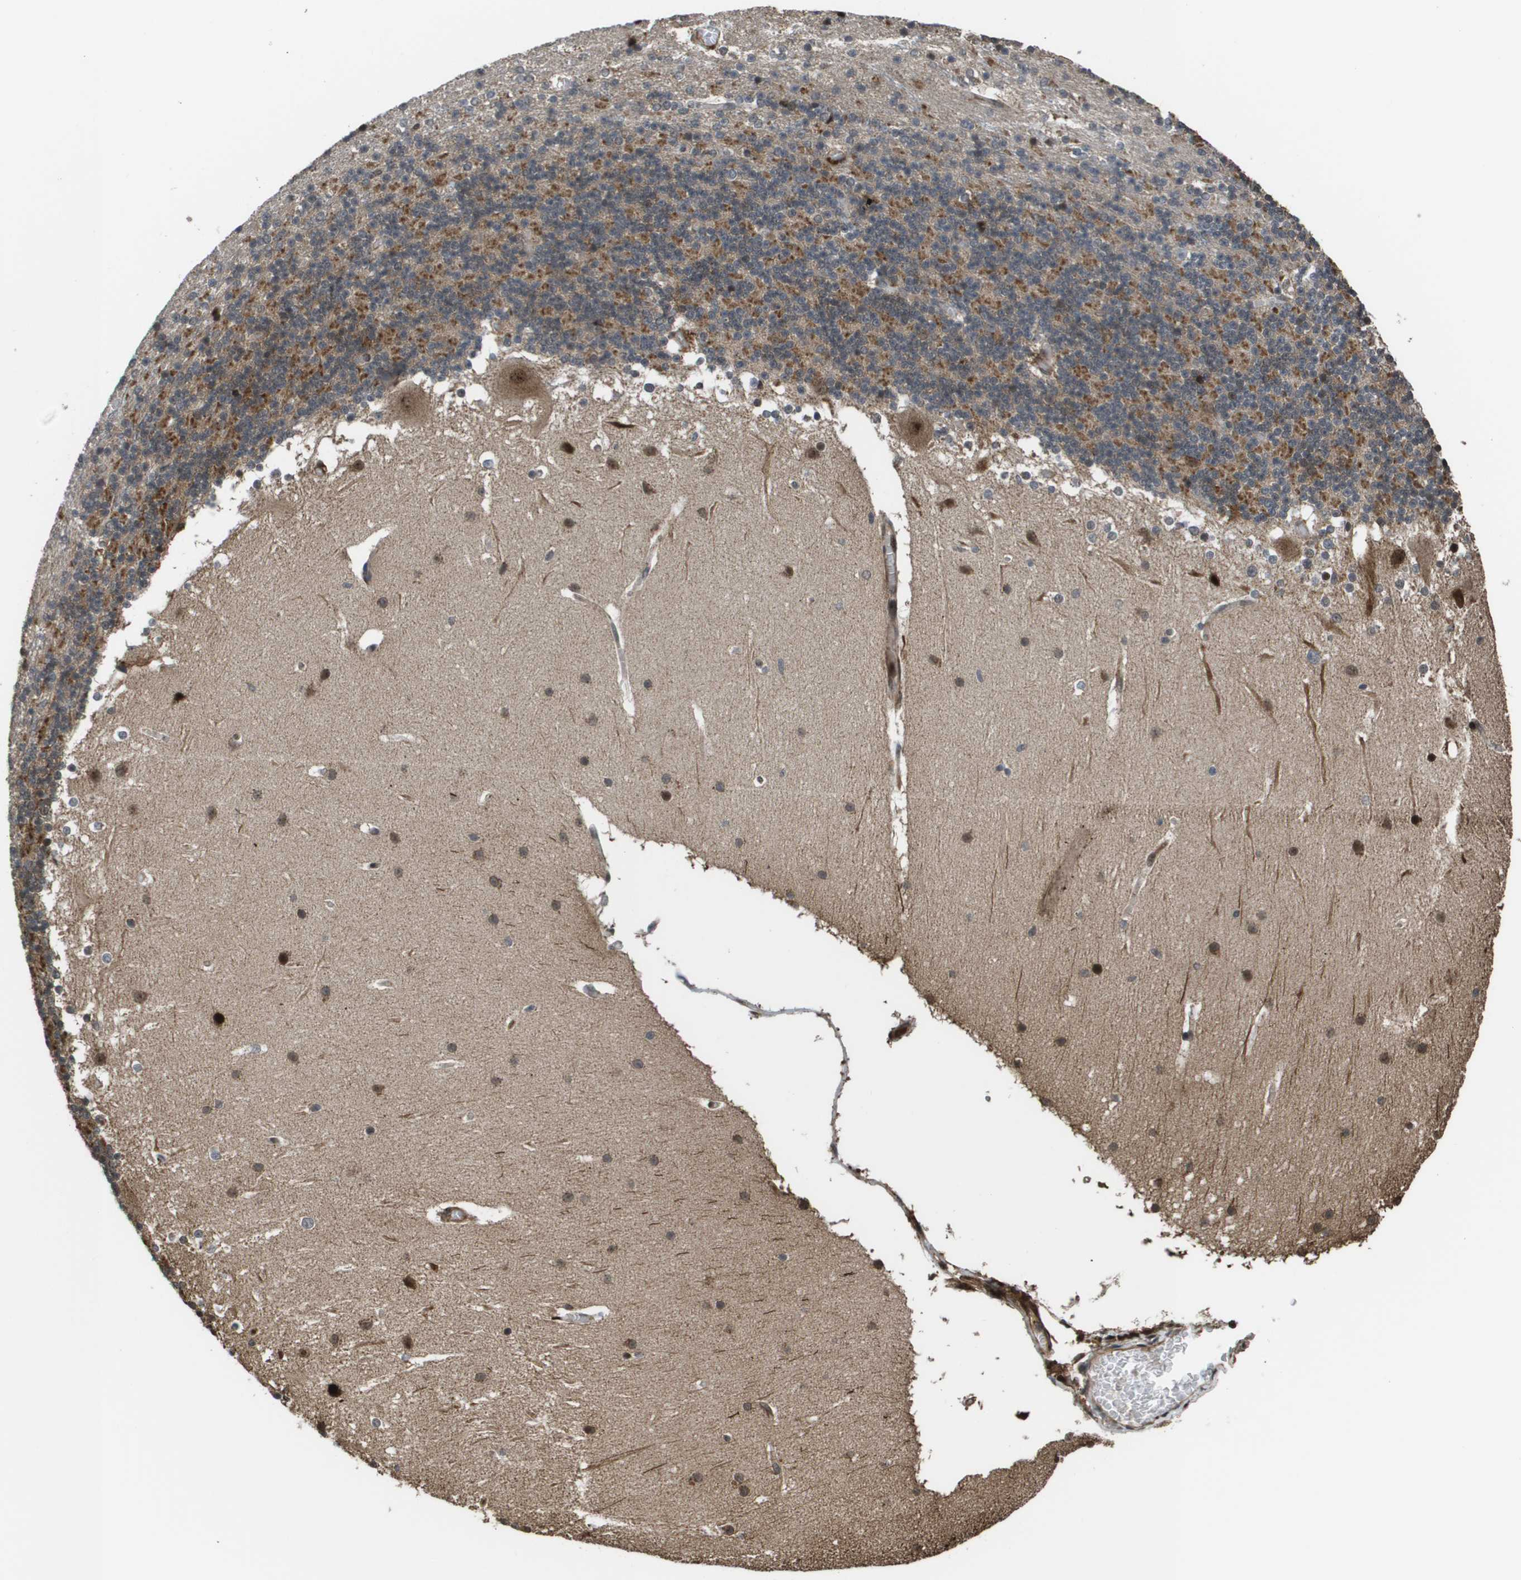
{"staining": {"intensity": "moderate", "quantity": "25%-75%", "location": "cytoplasmic/membranous"}, "tissue": "cerebellum", "cell_type": "Cells in granular layer", "image_type": "normal", "snomed": [{"axis": "morphology", "description": "Normal tissue, NOS"}, {"axis": "topography", "description": "Cerebellum"}], "caption": "Cells in granular layer reveal medium levels of moderate cytoplasmic/membranous expression in approximately 25%-75% of cells in unremarkable cerebellum. (DAB IHC, brown staining for protein, blue staining for nuclei).", "gene": "AXIN2", "patient": {"sex": "female", "age": 19}}